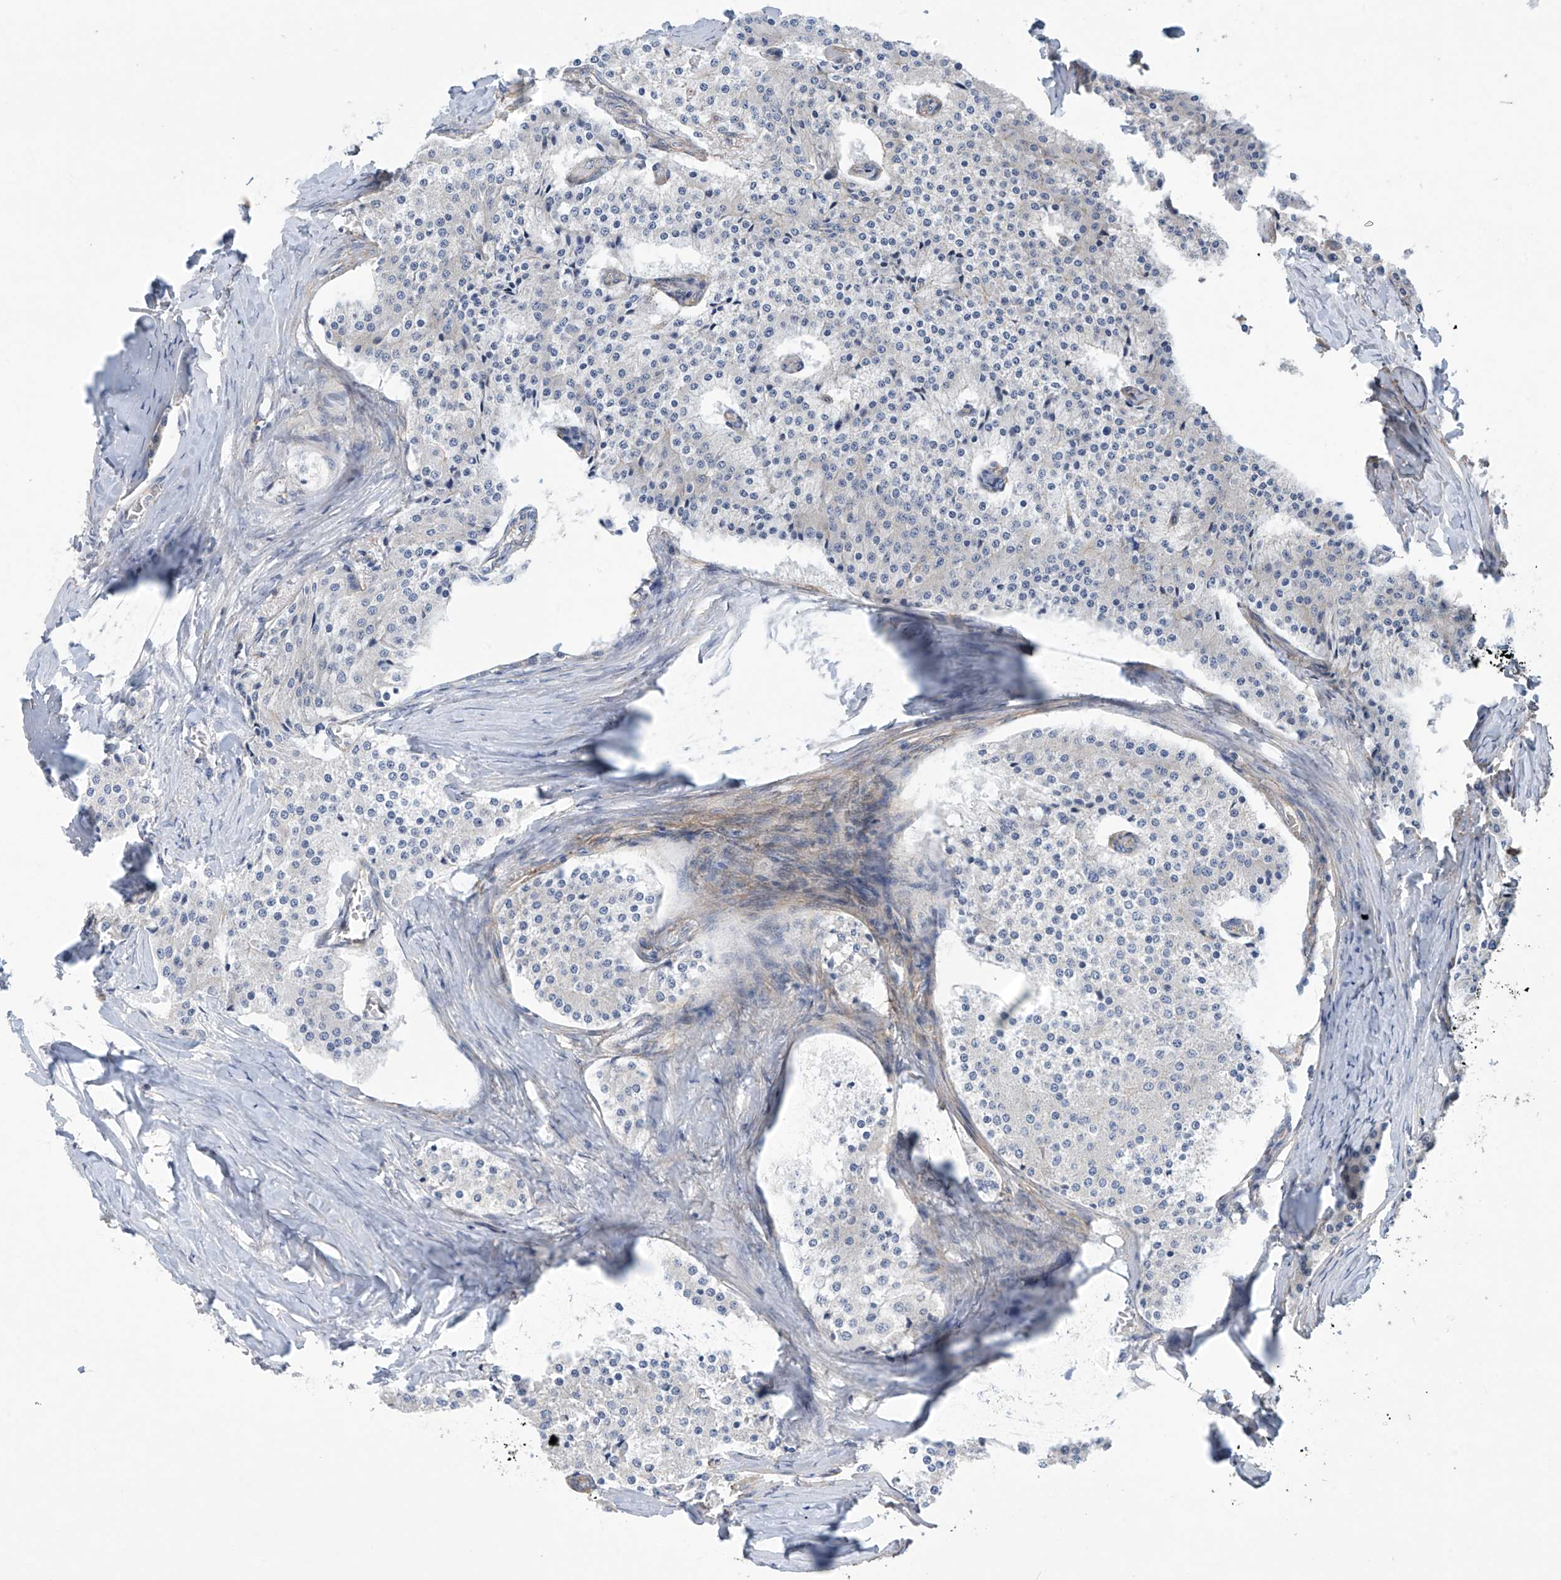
{"staining": {"intensity": "negative", "quantity": "none", "location": "none"}, "tissue": "carcinoid", "cell_type": "Tumor cells", "image_type": "cancer", "snomed": [{"axis": "morphology", "description": "Carcinoid, malignant, NOS"}, {"axis": "topography", "description": "Colon"}], "caption": "DAB immunohistochemical staining of carcinoid reveals no significant positivity in tumor cells. (DAB immunohistochemistry (IHC) visualized using brightfield microscopy, high magnification).", "gene": "ABHD13", "patient": {"sex": "female", "age": 52}}